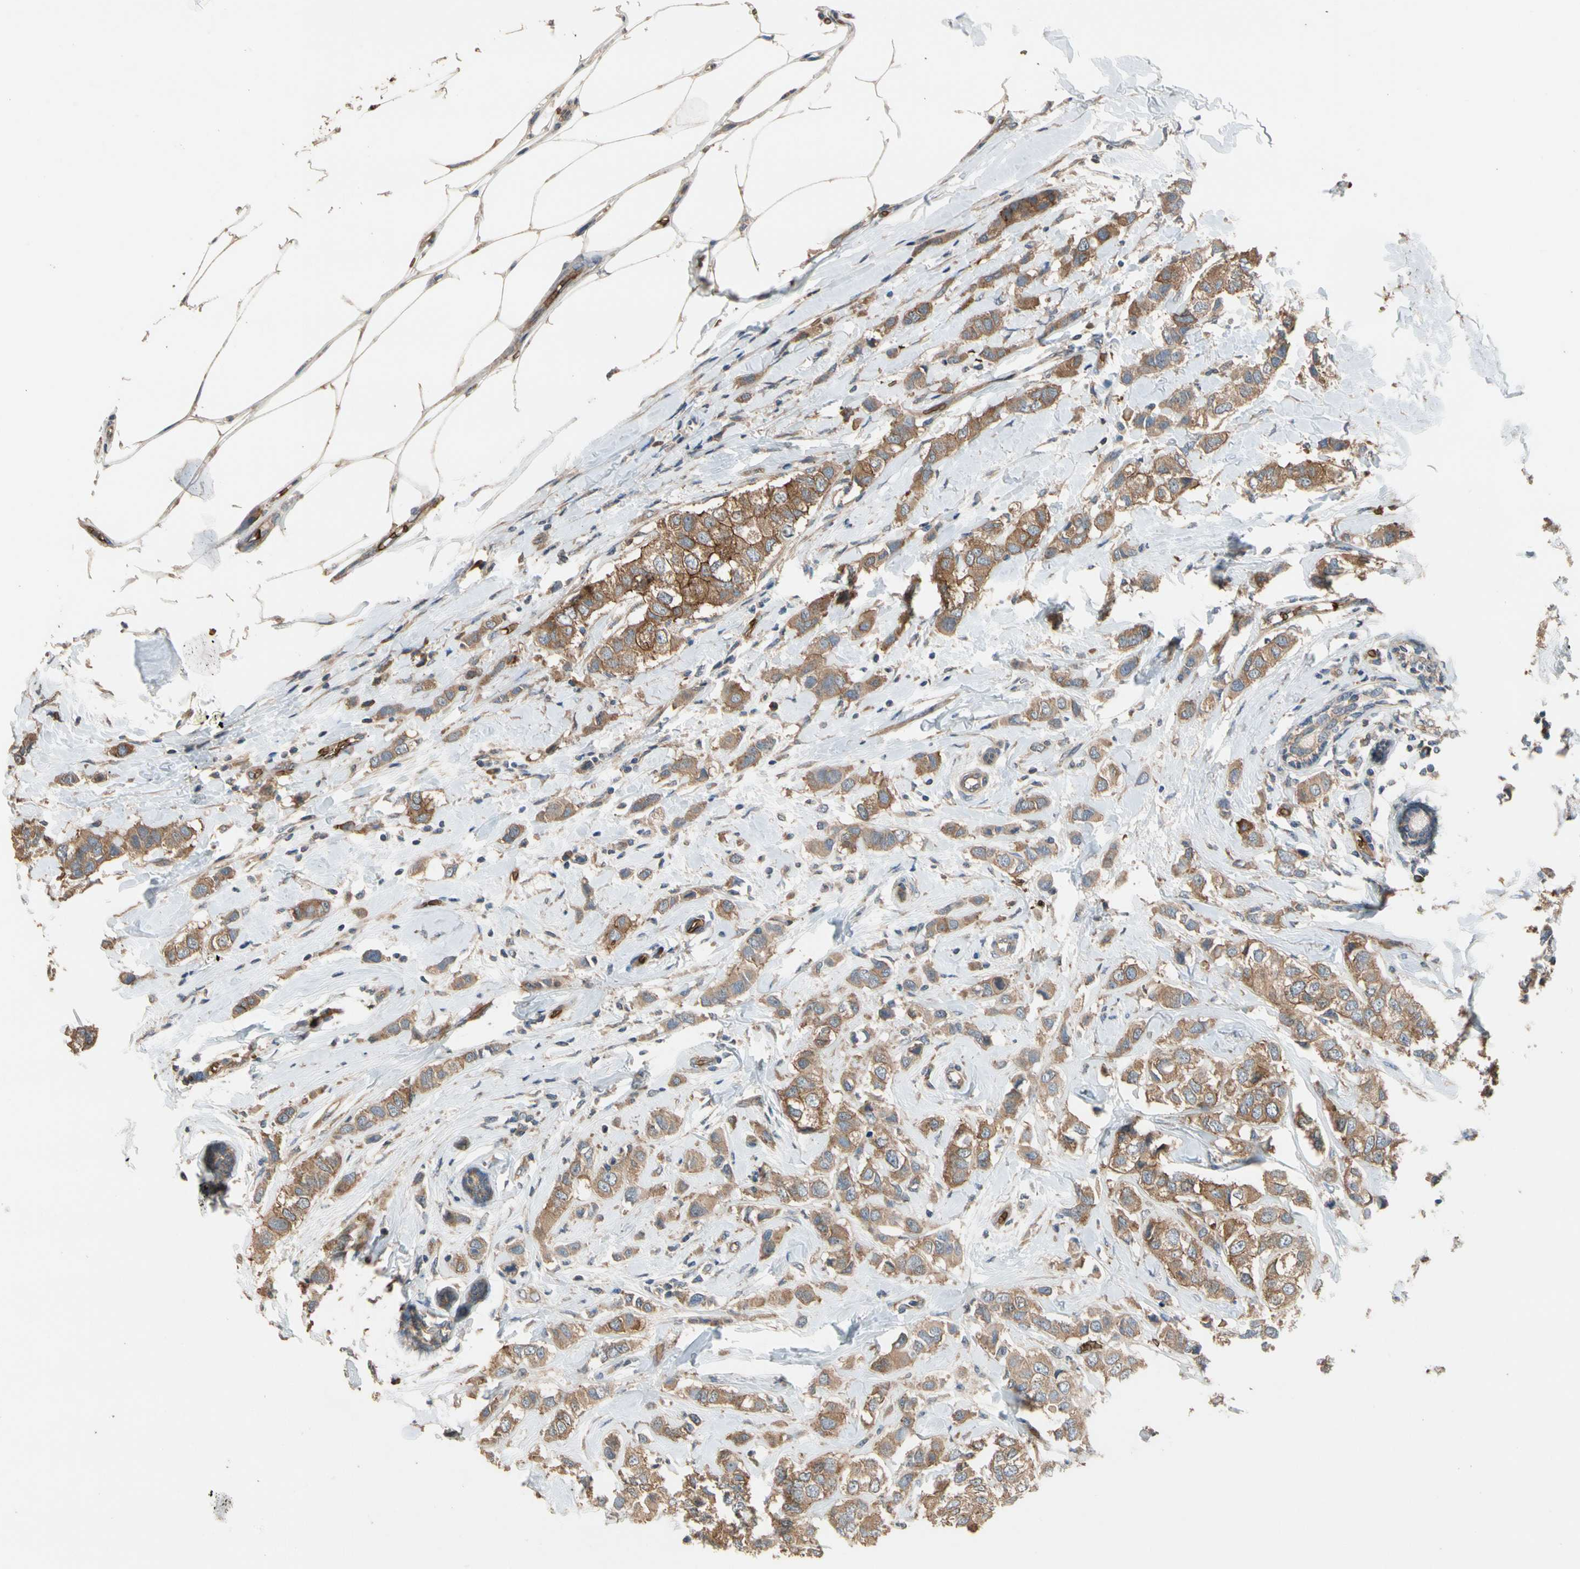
{"staining": {"intensity": "moderate", "quantity": ">75%", "location": "cytoplasmic/membranous"}, "tissue": "breast cancer", "cell_type": "Tumor cells", "image_type": "cancer", "snomed": [{"axis": "morphology", "description": "Duct carcinoma"}, {"axis": "topography", "description": "Breast"}], "caption": "Immunohistochemistry (DAB) staining of human breast cancer demonstrates moderate cytoplasmic/membranous protein staining in approximately >75% of tumor cells.", "gene": "RIOK2", "patient": {"sex": "female", "age": 50}}